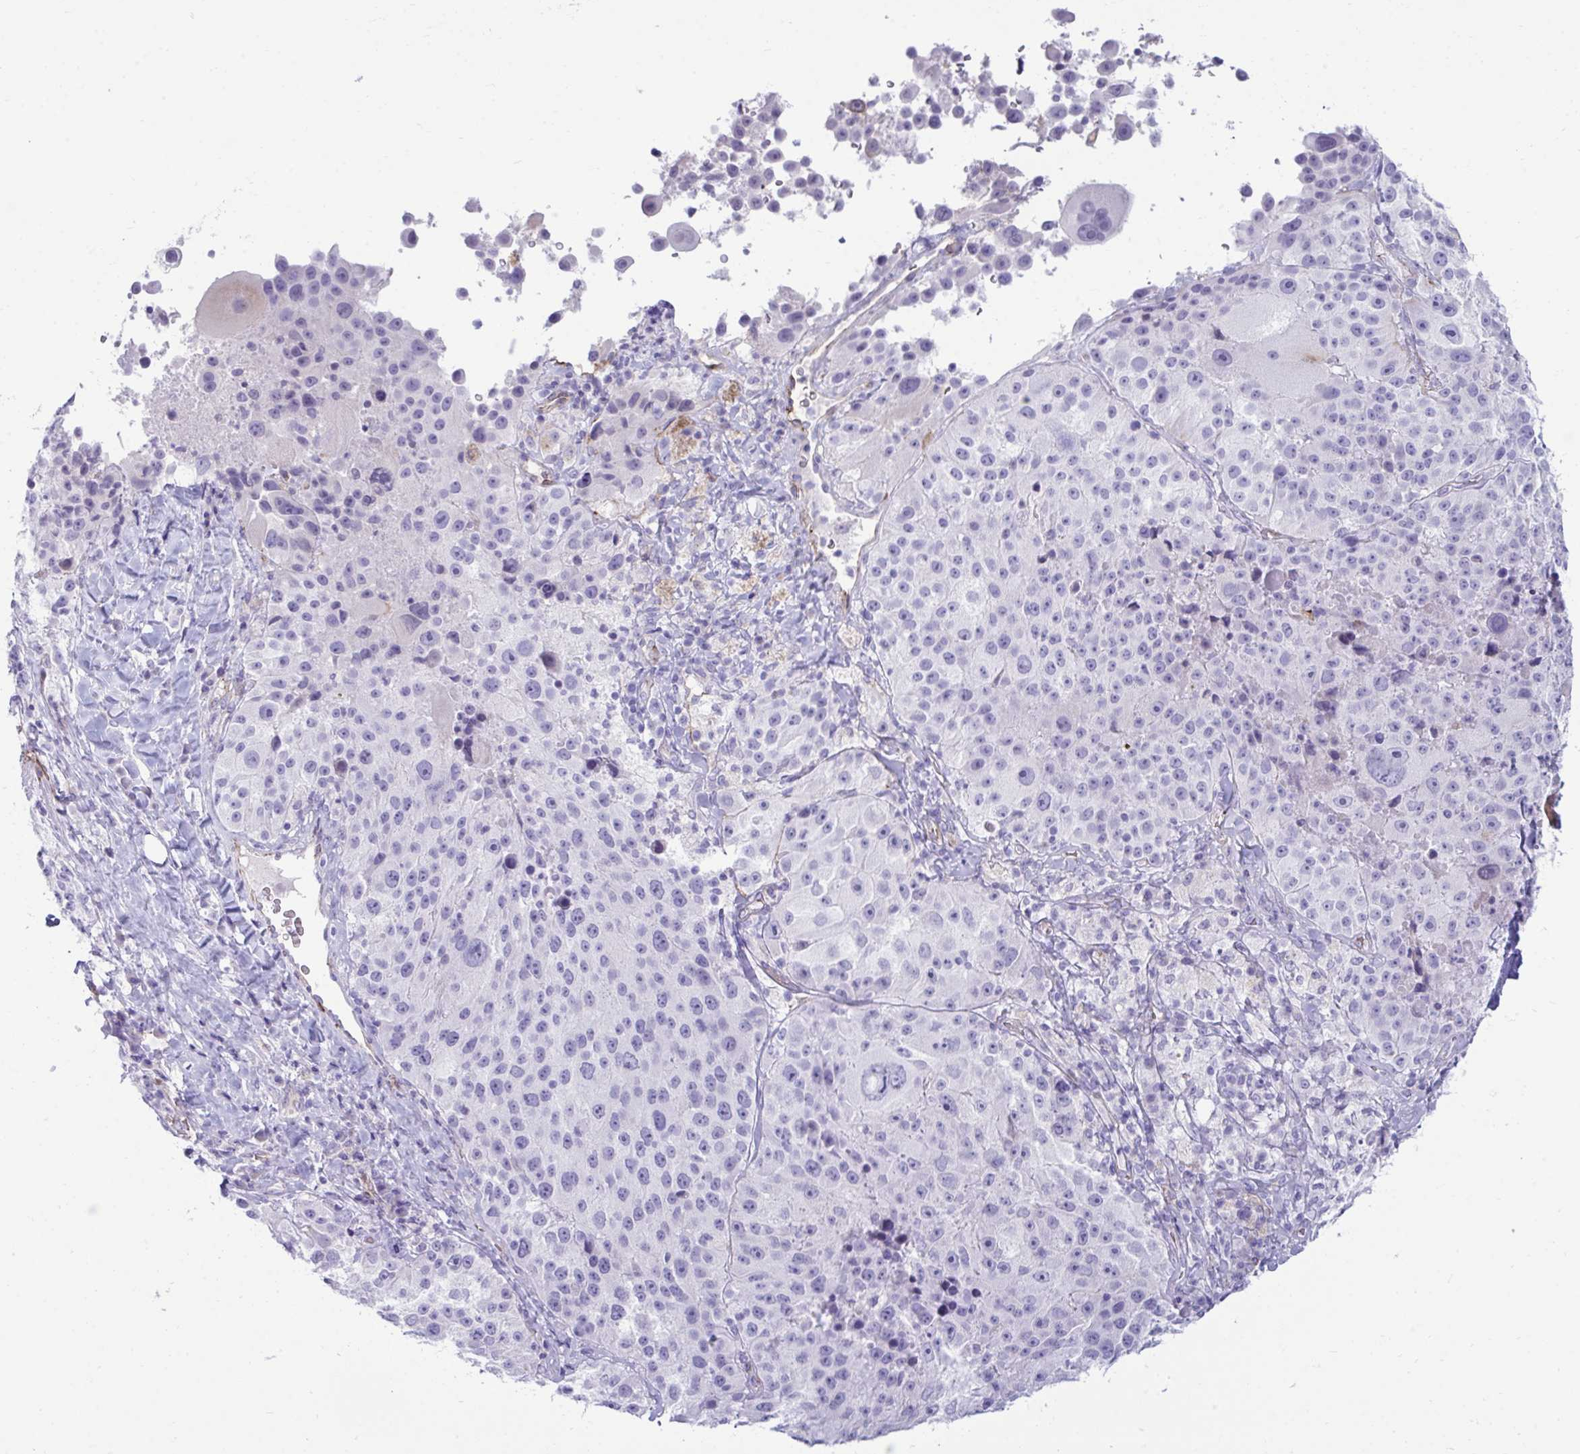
{"staining": {"intensity": "negative", "quantity": "none", "location": "none"}, "tissue": "melanoma", "cell_type": "Tumor cells", "image_type": "cancer", "snomed": [{"axis": "morphology", "description": "Malignant melanoma, Metastatic site"}, {"axis": "topography", "description": "Lymph node"}], "caption": "The micrograph displays no significant staining in tumor cells of malignant melanoma (metastatic site).", "gene": "UBL3", "patient": {"sex": "male", "age": 62}}